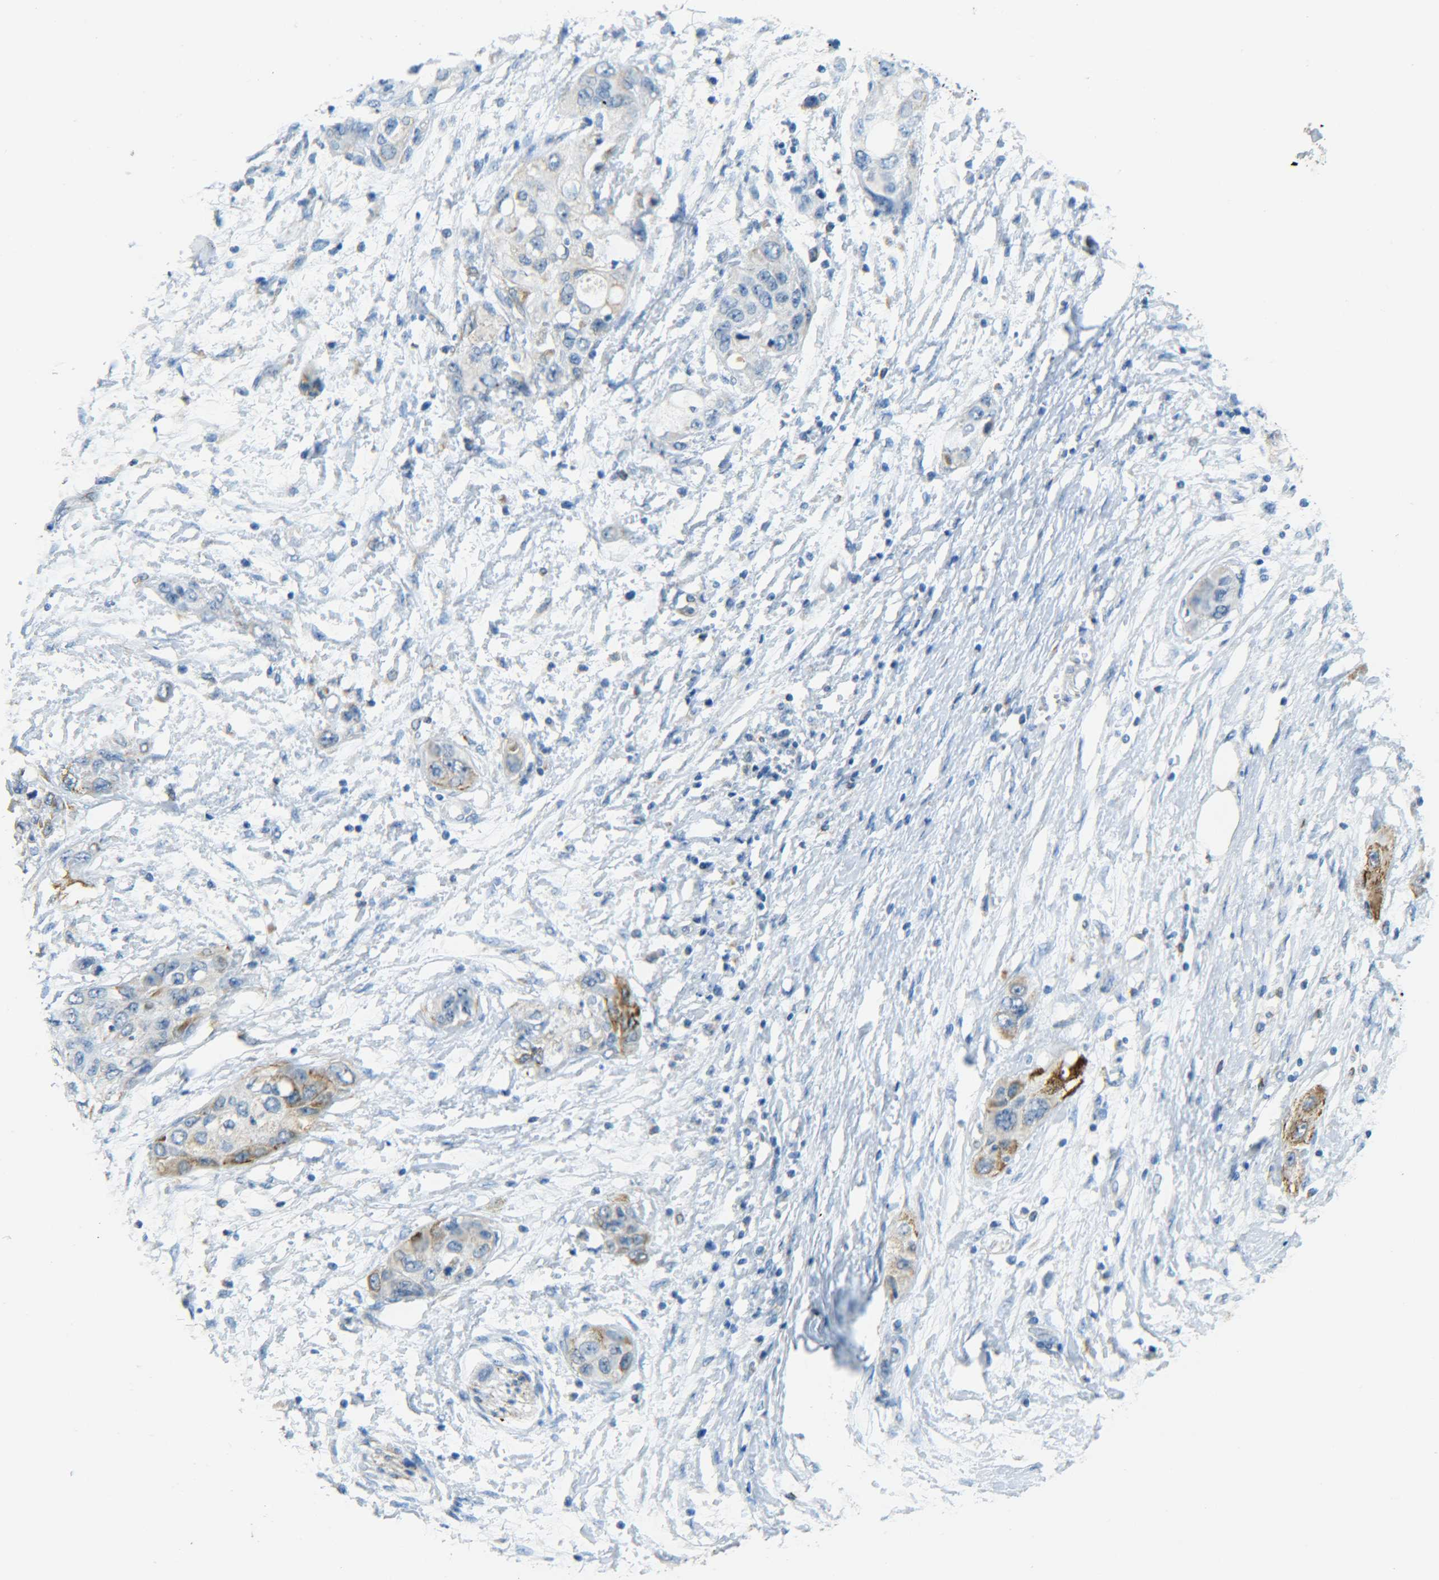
{"staining": {"intensity": "weak", "quantity": ">75%", "location": "cytoplasmic/membranous"}, "tissue": "pancreatic cancer", "cell_type": "Tumor cells", "image_type": "cancer", "snomed": [{"axis": "morphology", "description": "Adenocarcinoma, NOS"}, {"axis": "topography", "description": "Pancreas"}], "caption": "Immunohistochemistry (IHC) histopathology image of human pancreatic cancer stained for a protein (brown), which exhibits low levels of weak cytoplasmic/membranous positivity in approximately >75% of tumor cells.", "gene": "CYB5R1", "patient": {"sex": "female", "age": 70}}